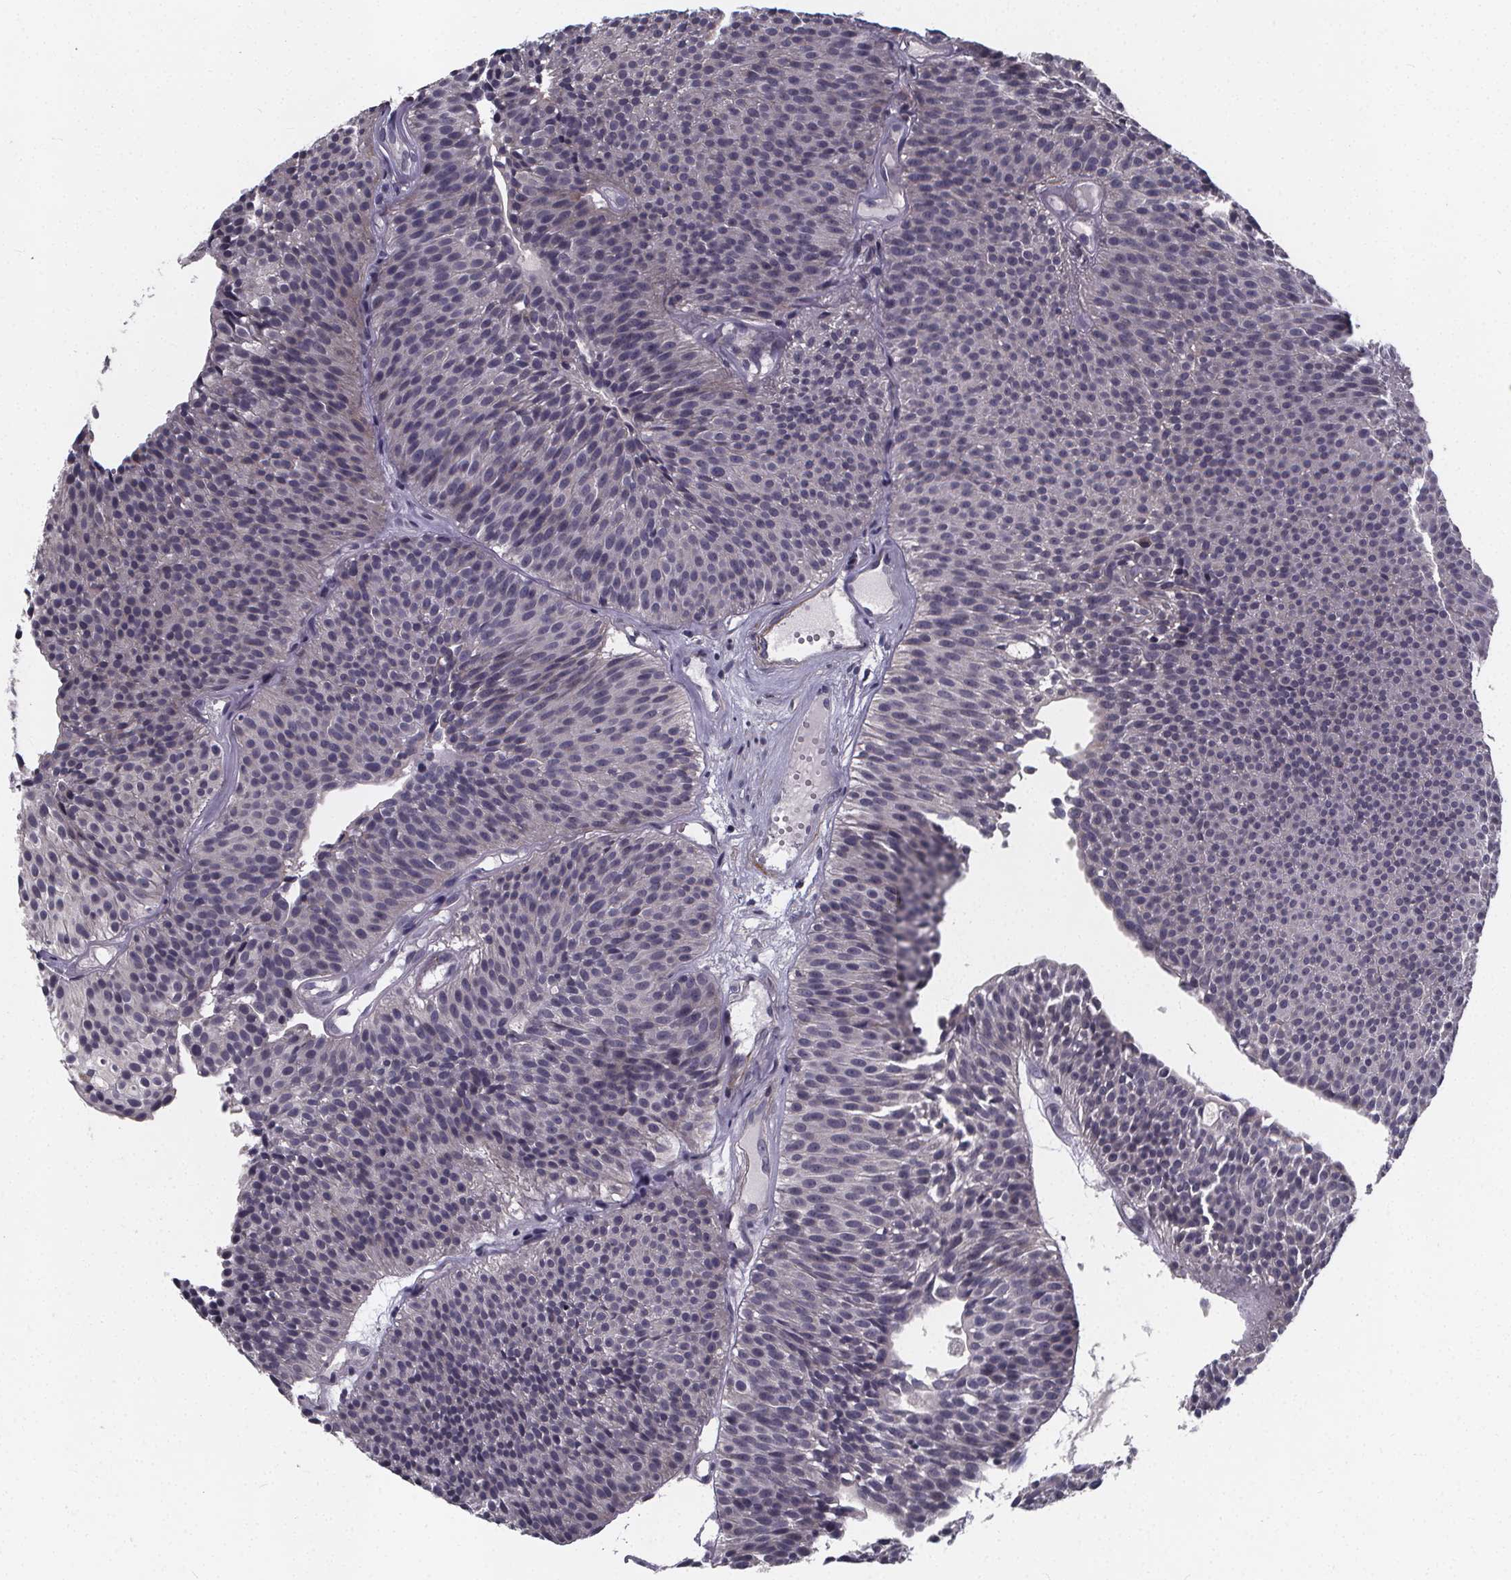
{"staining": {"intensity": "negative", "quantity": "none", "location": "none"}, "tissue": "urothelial cancer", "cell_type": "Tumor cells", "image_type": "cancer", "snomed": [{"axis": "morphology", "description": "Urothelial carcinoma, Low grade"}, {"axis": "topography", "description": "Urinary bladder"}], "caption": "Immunohistochemistry (IHC) of urothelial cancer displays no positivity in tumor cells. (DAB immunohistochemistry, high magnification).", "gene": "FBXW2", "patient": {"sex": "male", "age": 63}}